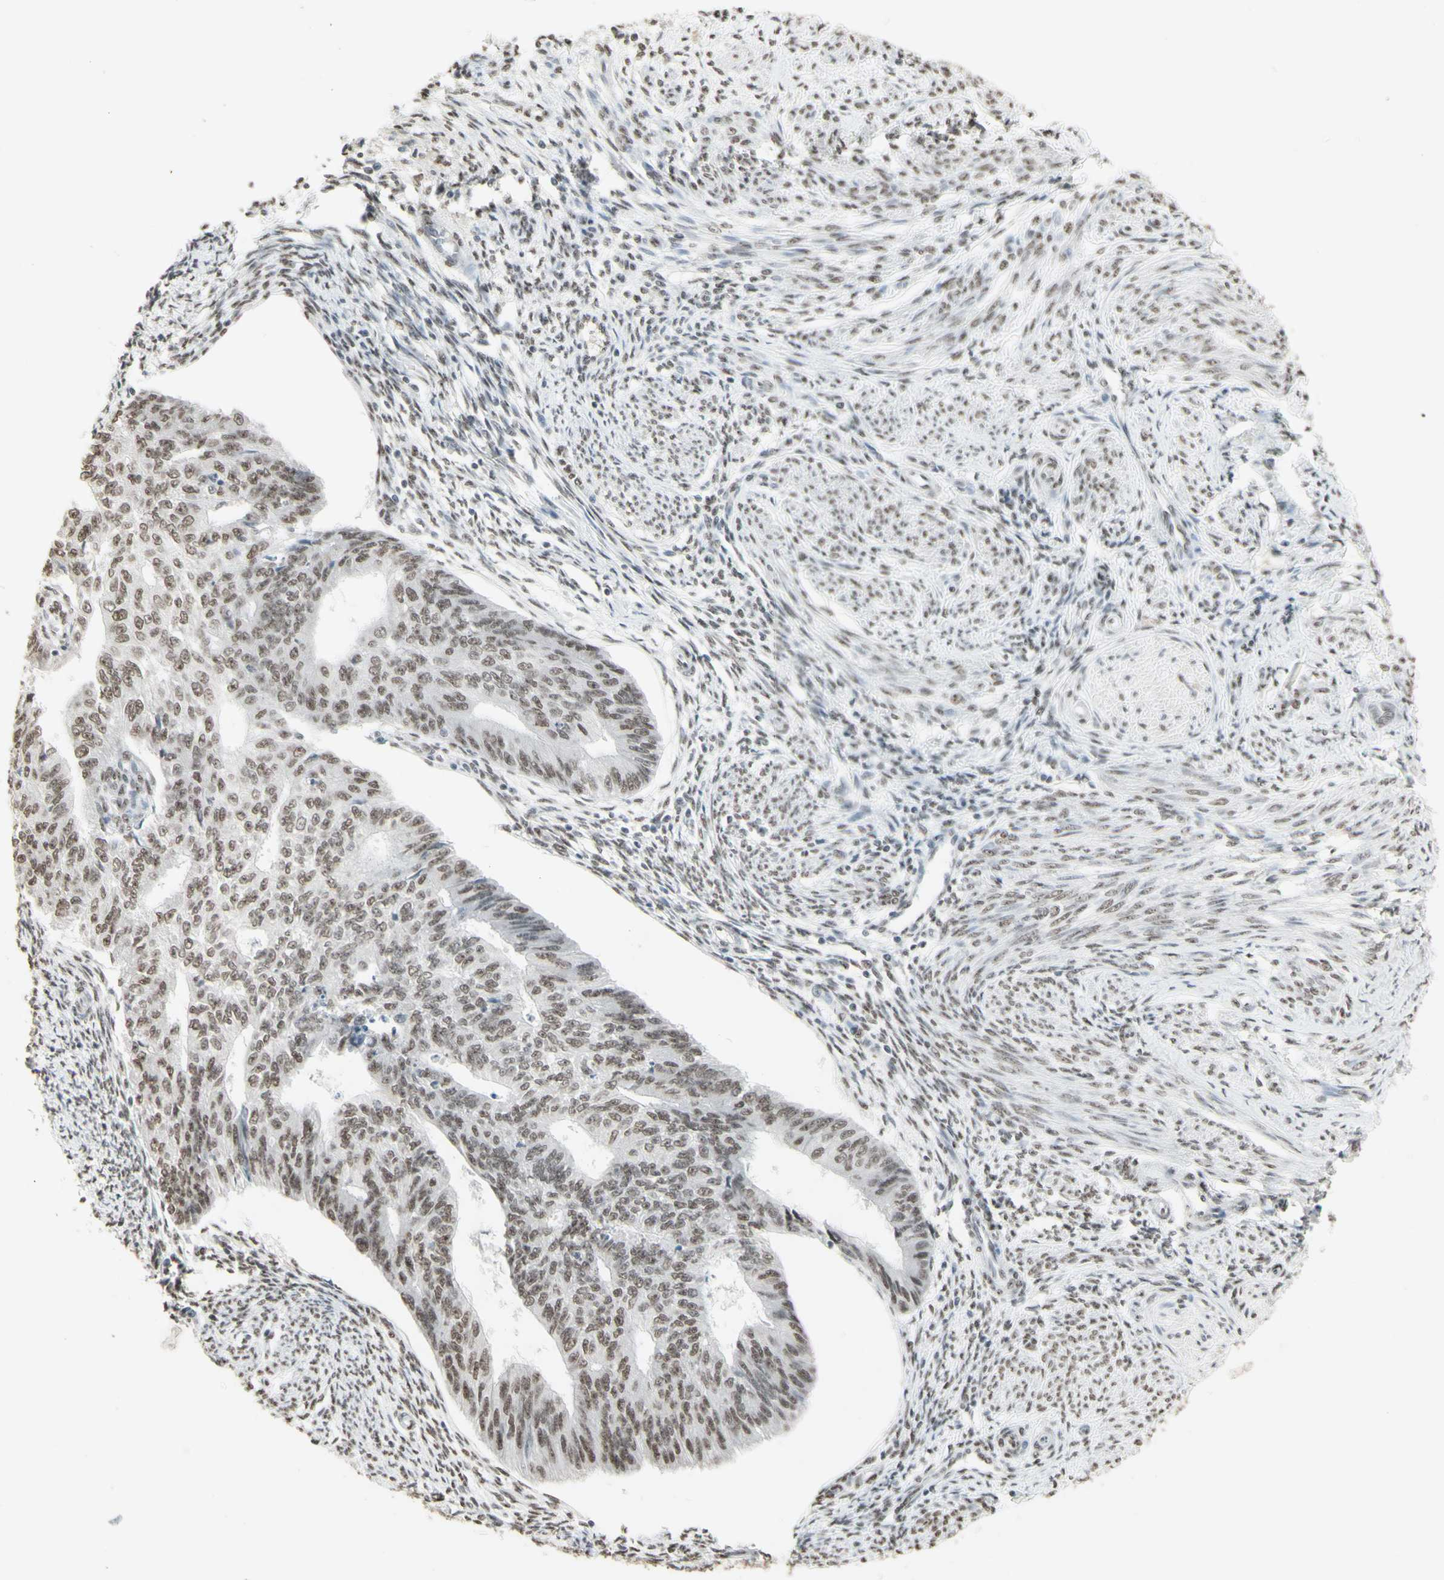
{"staining": {"intensity": "moderate", "quantity": ">75%", "location": "nuclear"}, "tissue": "endometrial cancer", "cell_type": "Tumor cells", "image_type": "cancer", "snomed": [{"axis": "morphology", "description": "Adenocarcinoma, NOS"}, {"axis": "topography", "description": "Endometrium"}], "caption": "High-magnification brightfield microscopy of endometrial cancer stained with DAB (3,3'-diaminobenzidine) (brown) and counterstained with hematoxylin (blue). tumor cells exhibit moderate nuclear staining is identified in about>75% of cells. Nuclei are stained in blue.", "gene": "TRIM28", "patient": {"sex": "female", "age": 32}}